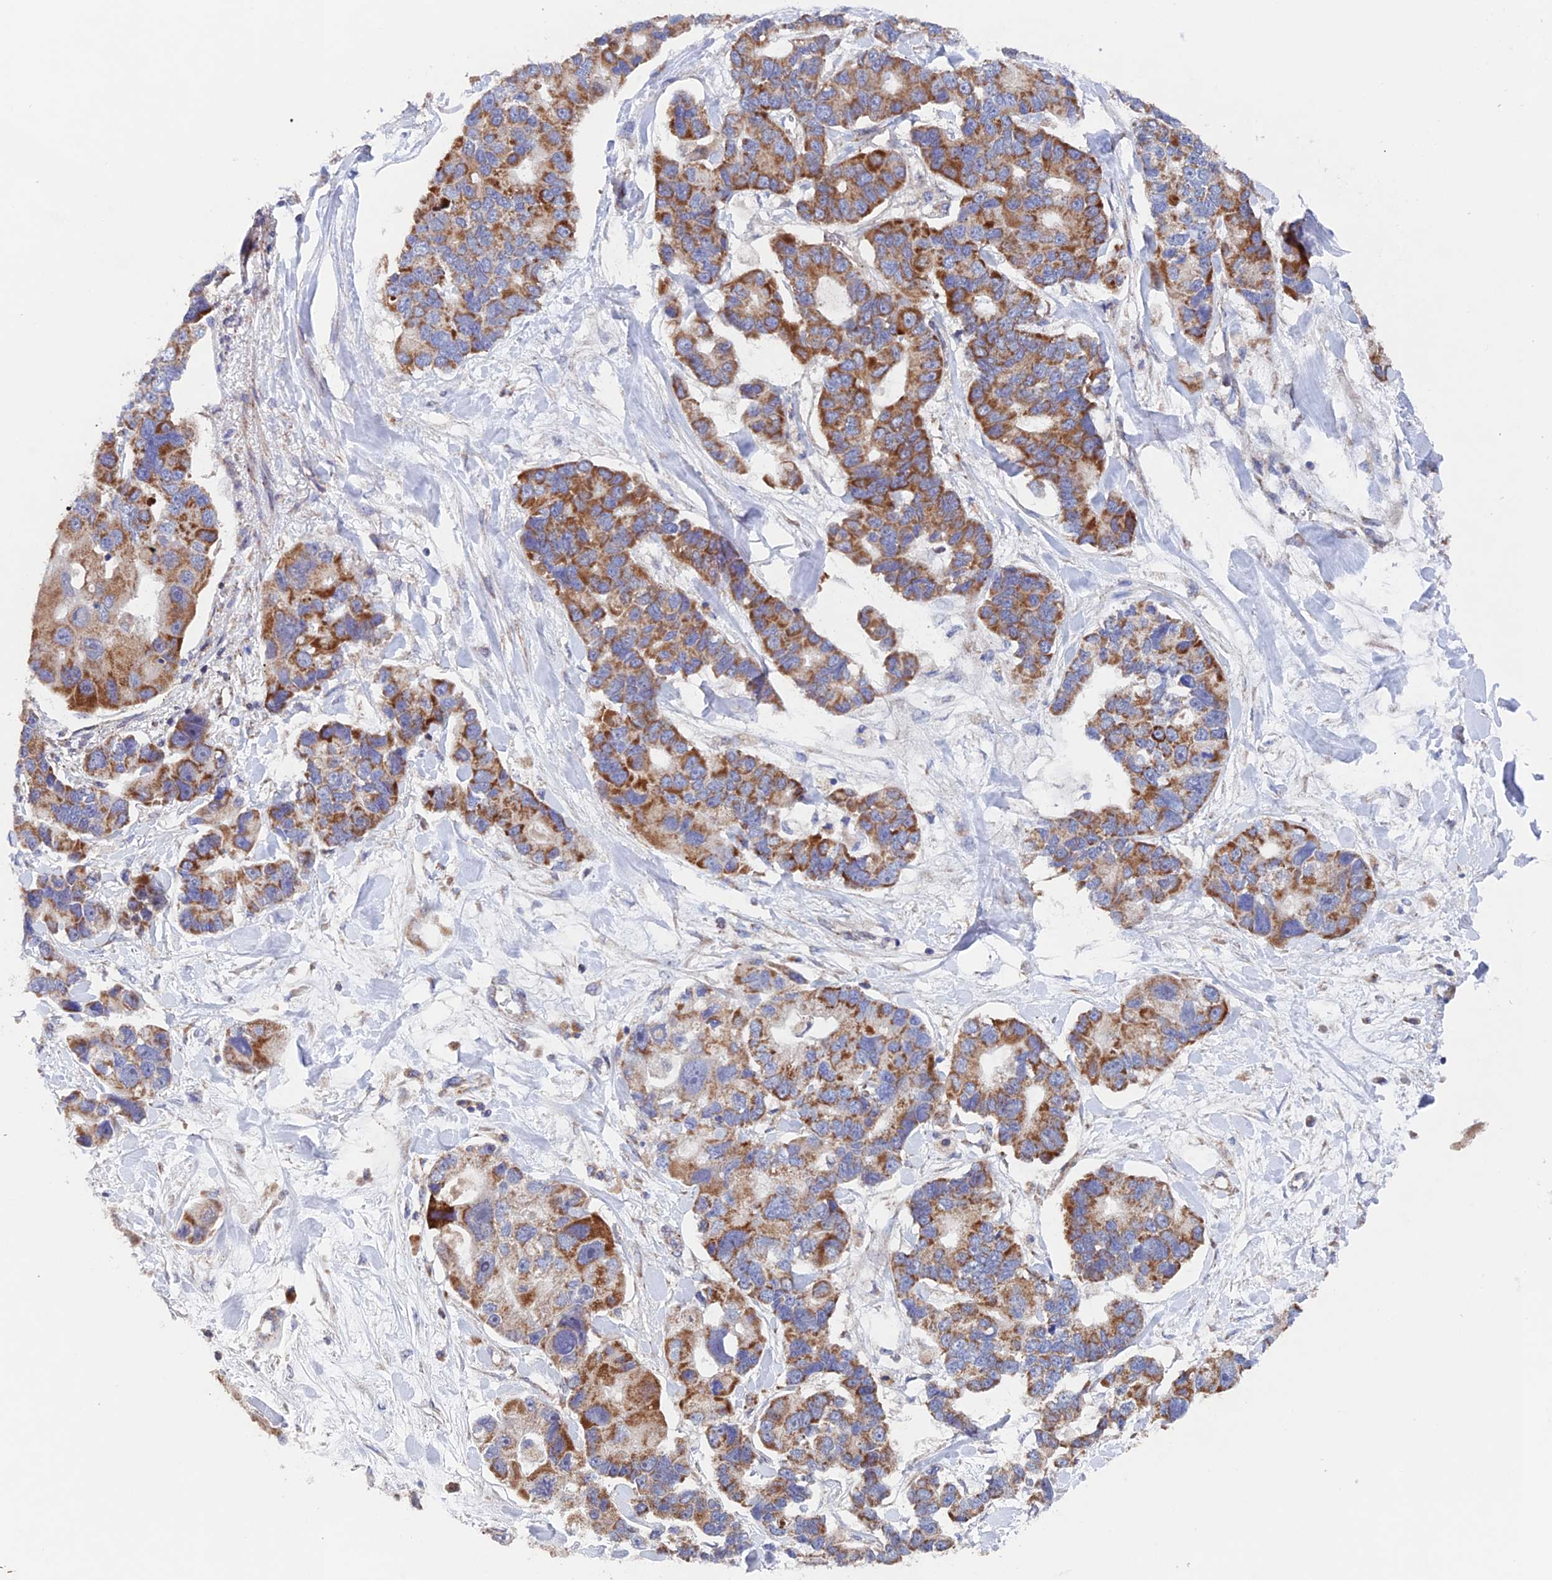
{"staining": {"intensity": "strong", "quantity": ">75%", "location": "cytoplasmic/membranous"}, "tissue": "lung cancer", "cell_type": "Tumor cells", "image_type": "cancer", "snomed": [{"axis": "morphology", "description": "Adenocarcinoma, NOS"}, {"axis": "topography", "description": "Lung"}], "caption": "An IHC photomicrograph of neoplastic tissue is shown. Protein staining in brown labels strong cytoplasmic/membranous positivity in lung cancer (adenocarcinoma) within tumor cells.", "gene": "MRPL1", "patient": {"sex": "female", "age": 54}}